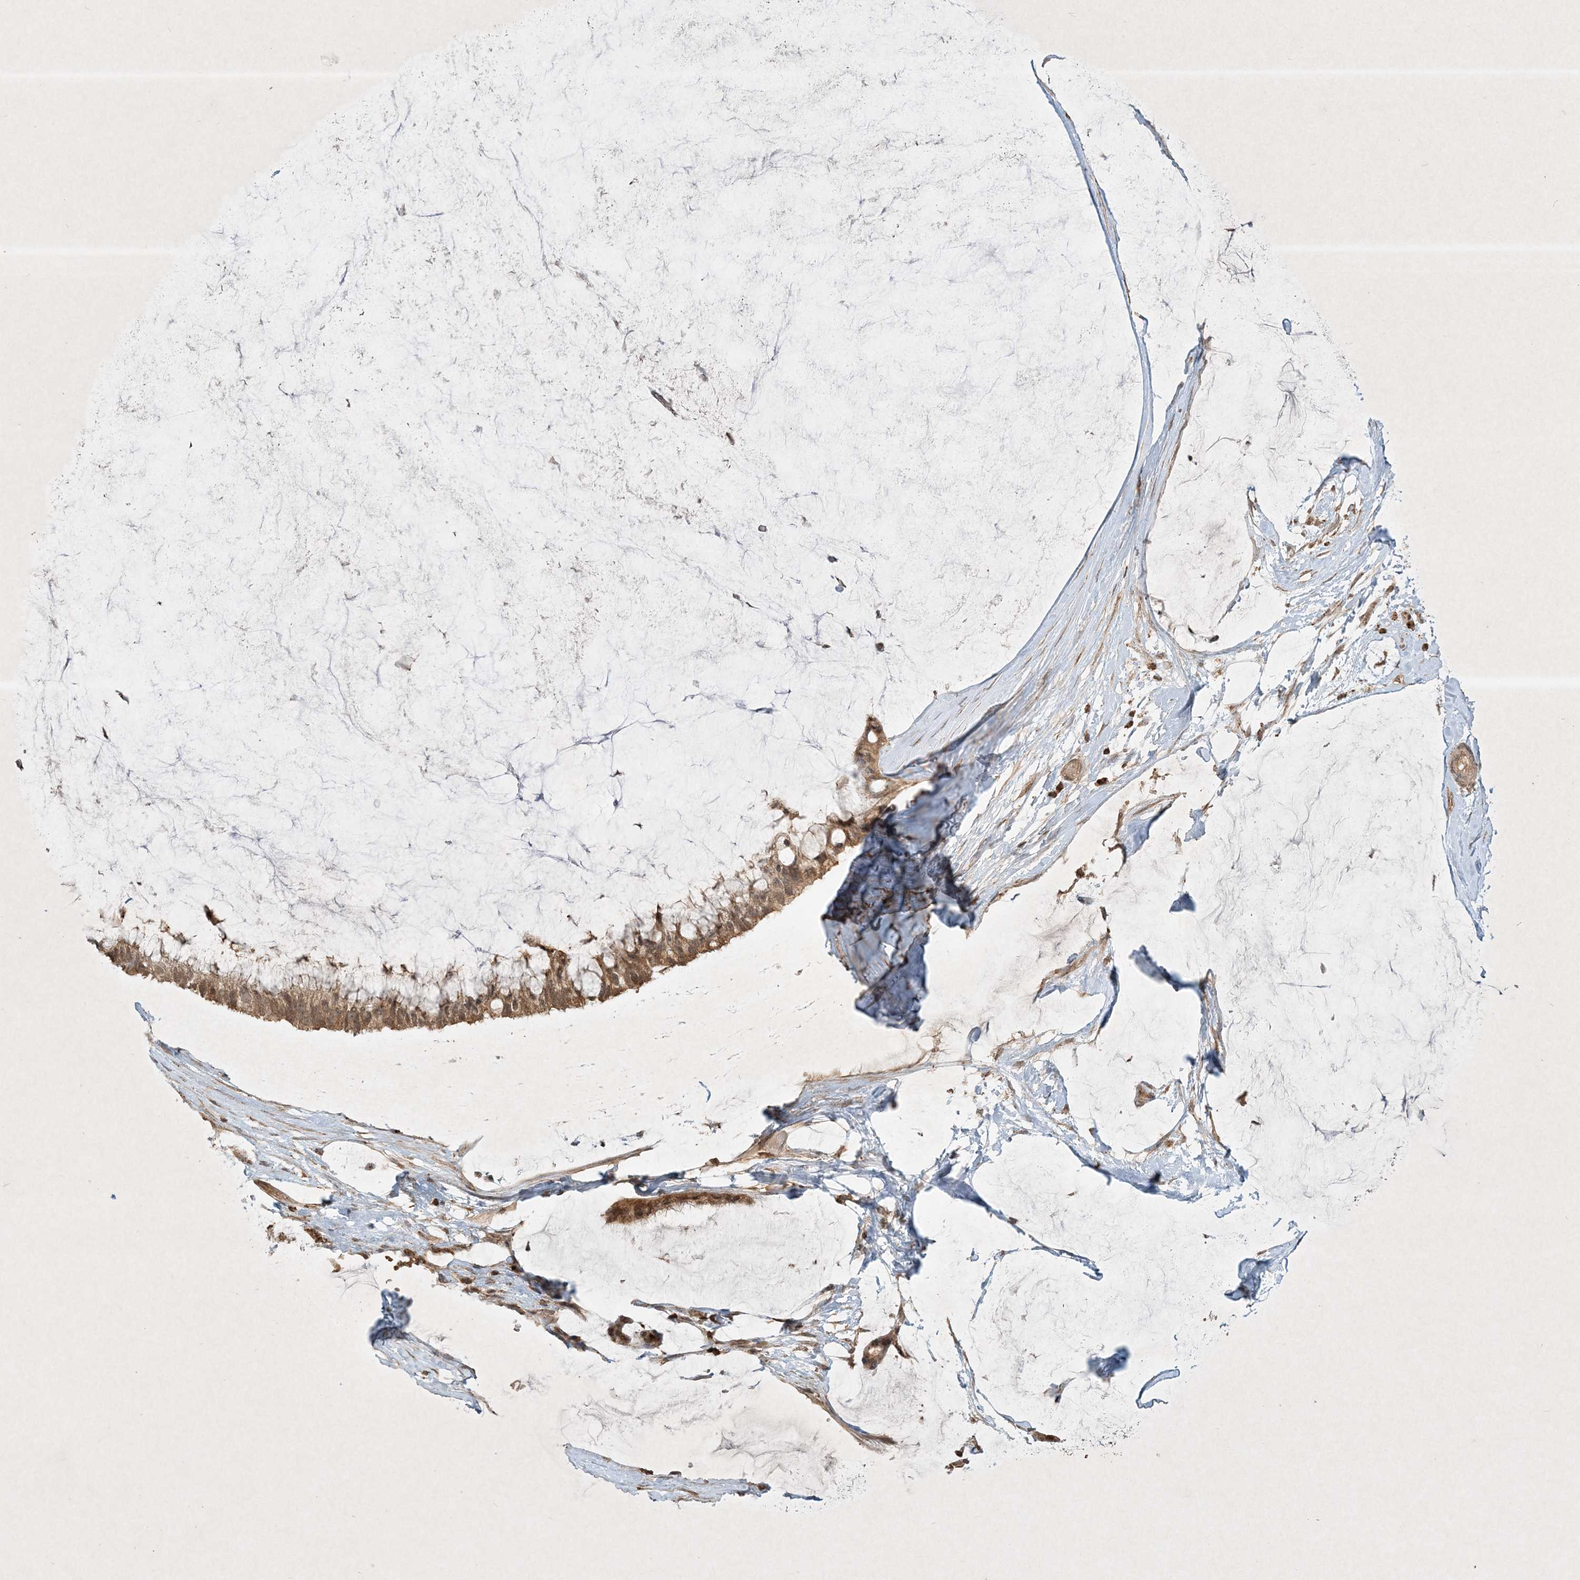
{"staining": {"intensity": "moderate", "quantity": ">75%", "location": "cytoplasmic/membranous"}, "tissue": "ovarian cancer", "cell_type": "Tumor cells", "image_type": "cancer", "snomed": [{"axis": "morphology", "description": "Cystadenocarcinoma, mucinous, NOS"}, {"axis": "topography", "description": "Ovary"}], "caption": "Moderate cytoplasmic/membranous protein staining is seen in approximately >75% of tumor cells in ovarian cancer (mucinous cystadenocarcinoma).", "gene": "PLTP", "patient": {"sex": "female", "age": 39}}